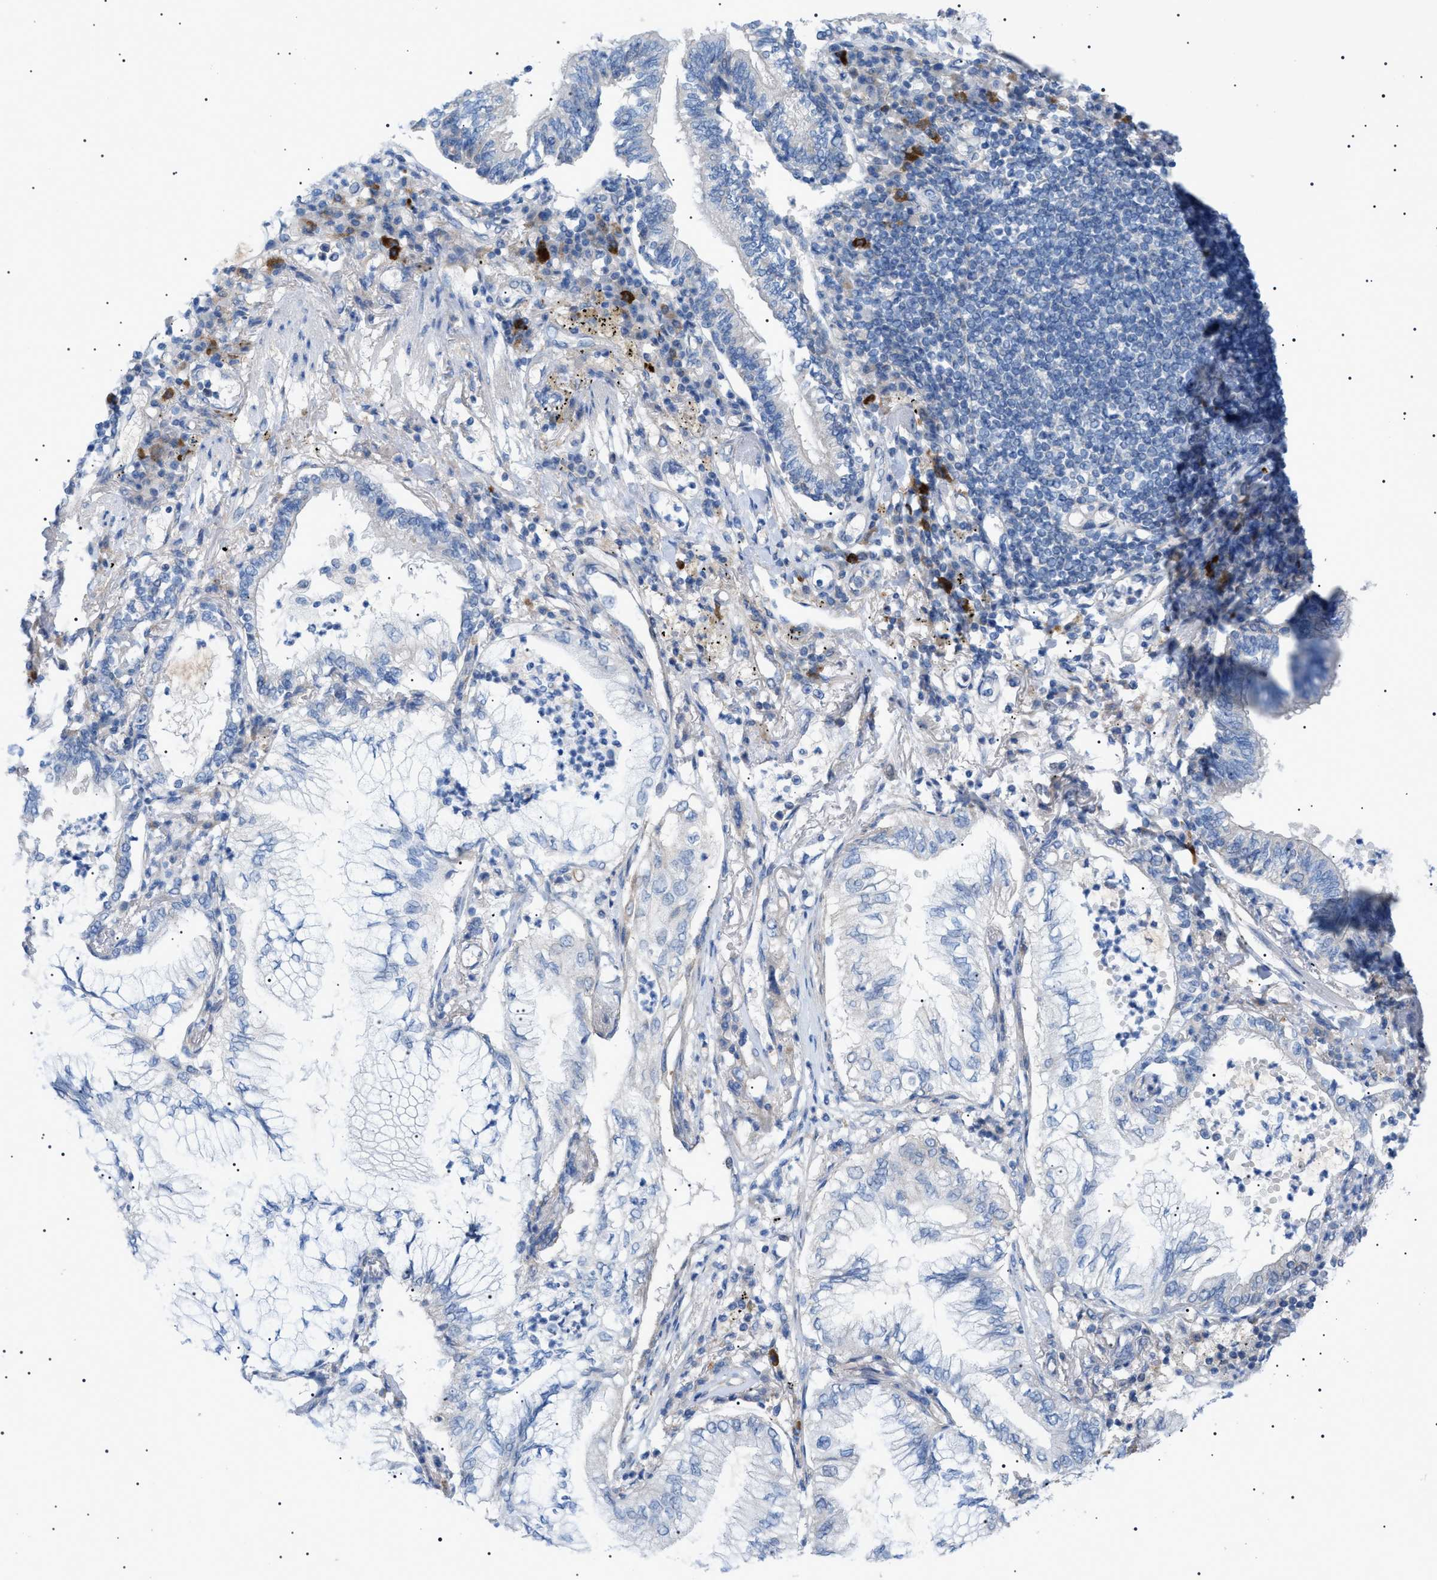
{"staining": {"intensity": "negative", "quantity": "none", "location": "none"}, "tissue": "lung cancer", "cell_type": "Tumor cells", "image_type": "cancer", "snomed": [{"axis": "morphology", "description": "Normal tissue, NOS"}, {"axis": "morphology", "description": "Adenocarcinoma, NOS"}, {"axis": "topography", "description": "Bronchus"}, {"axis": "topography", "description": "Lung"}], "caption": "Immunohistochemistry image of lung adenocarcinoma stained for a protein (brown), which shows no staining in tumor cells. (DAB IHC, high magnification).", "gene": "ADAMTS1", "patient": {"sex": "female", "age": 70}}